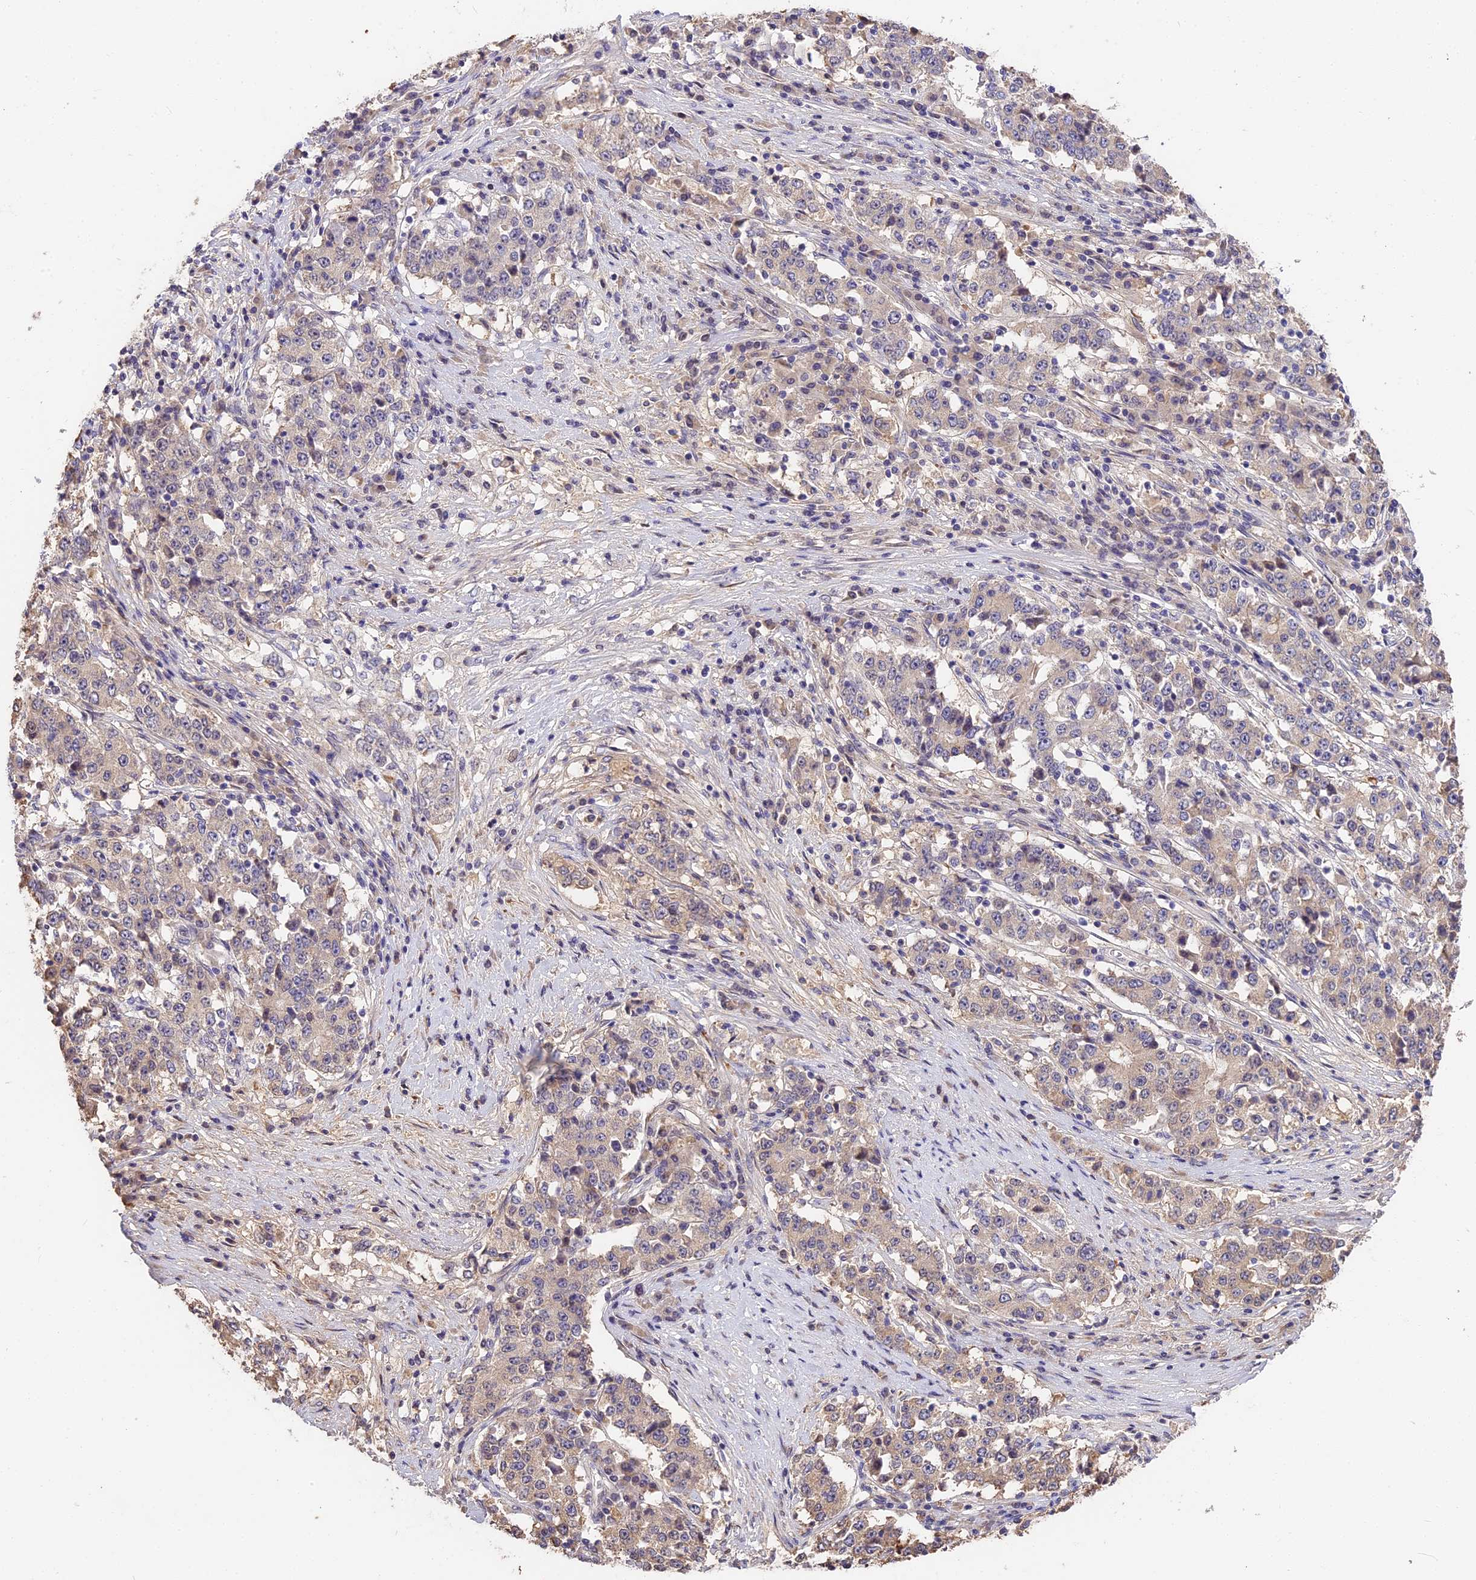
{"staining": {"intensity": "weak", "quantity": "<25%", "location": "cytoplasmic/membranous"}, "tissue": "stomach cancer", "cell_type": "Tumor cells", "image_type": "cancer", "snomed": [{"axis": "morphology", "description": "Adenocarcinoma, NOS"}, {"axis": "topography", "description": "Stomach"}], "caption": "Immunohistochemical staining of human stomach cancer demonstrates no significant expression in tumor cells. The staining was performed using DAB to visualize the protein expression in brown, while the nuclei were stained in blue with hematoxylin (Magnification: 20x).", "gene": "BSCL2", "patient": {"sex": "male", "age": 59}}